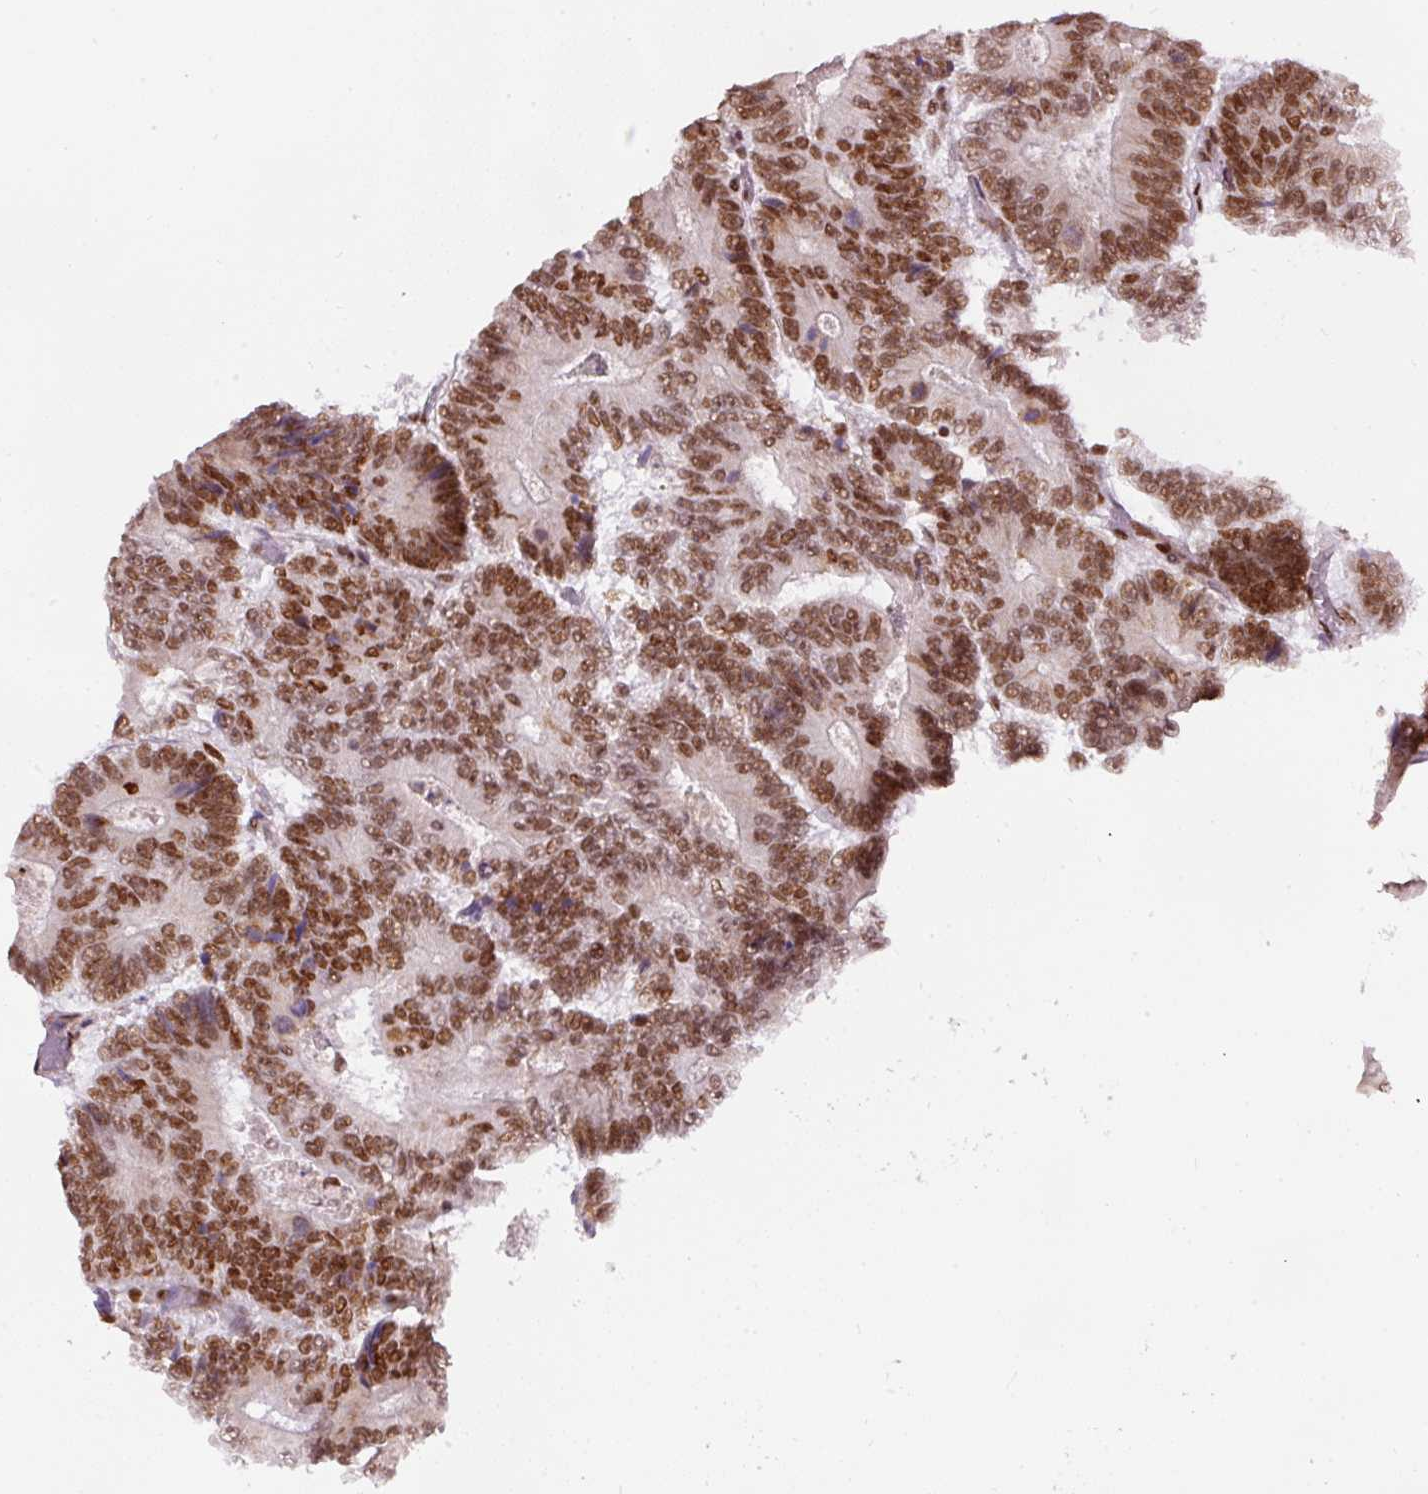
{"staining": {"intensity": "strong", "quantity": ">75%", "location": "nuclear"}, "tissue": "colorectal cancer", "cell_type": "Tumor cells", "image_type": "cancer", "snomed": [{"axis": "morphology", "description": "Adenocarcinoma, NOS"}, {"axis": "topography", "description": "Colon"}], "caption": "This is a histology image of immunohistochemistry staining of colorectal cancer (adenocarcinoma), which shows strong expression in the nuclear of tumor cells.", "gene": "HNRNPC", "patient": {"sex": "male", "age": 83}}